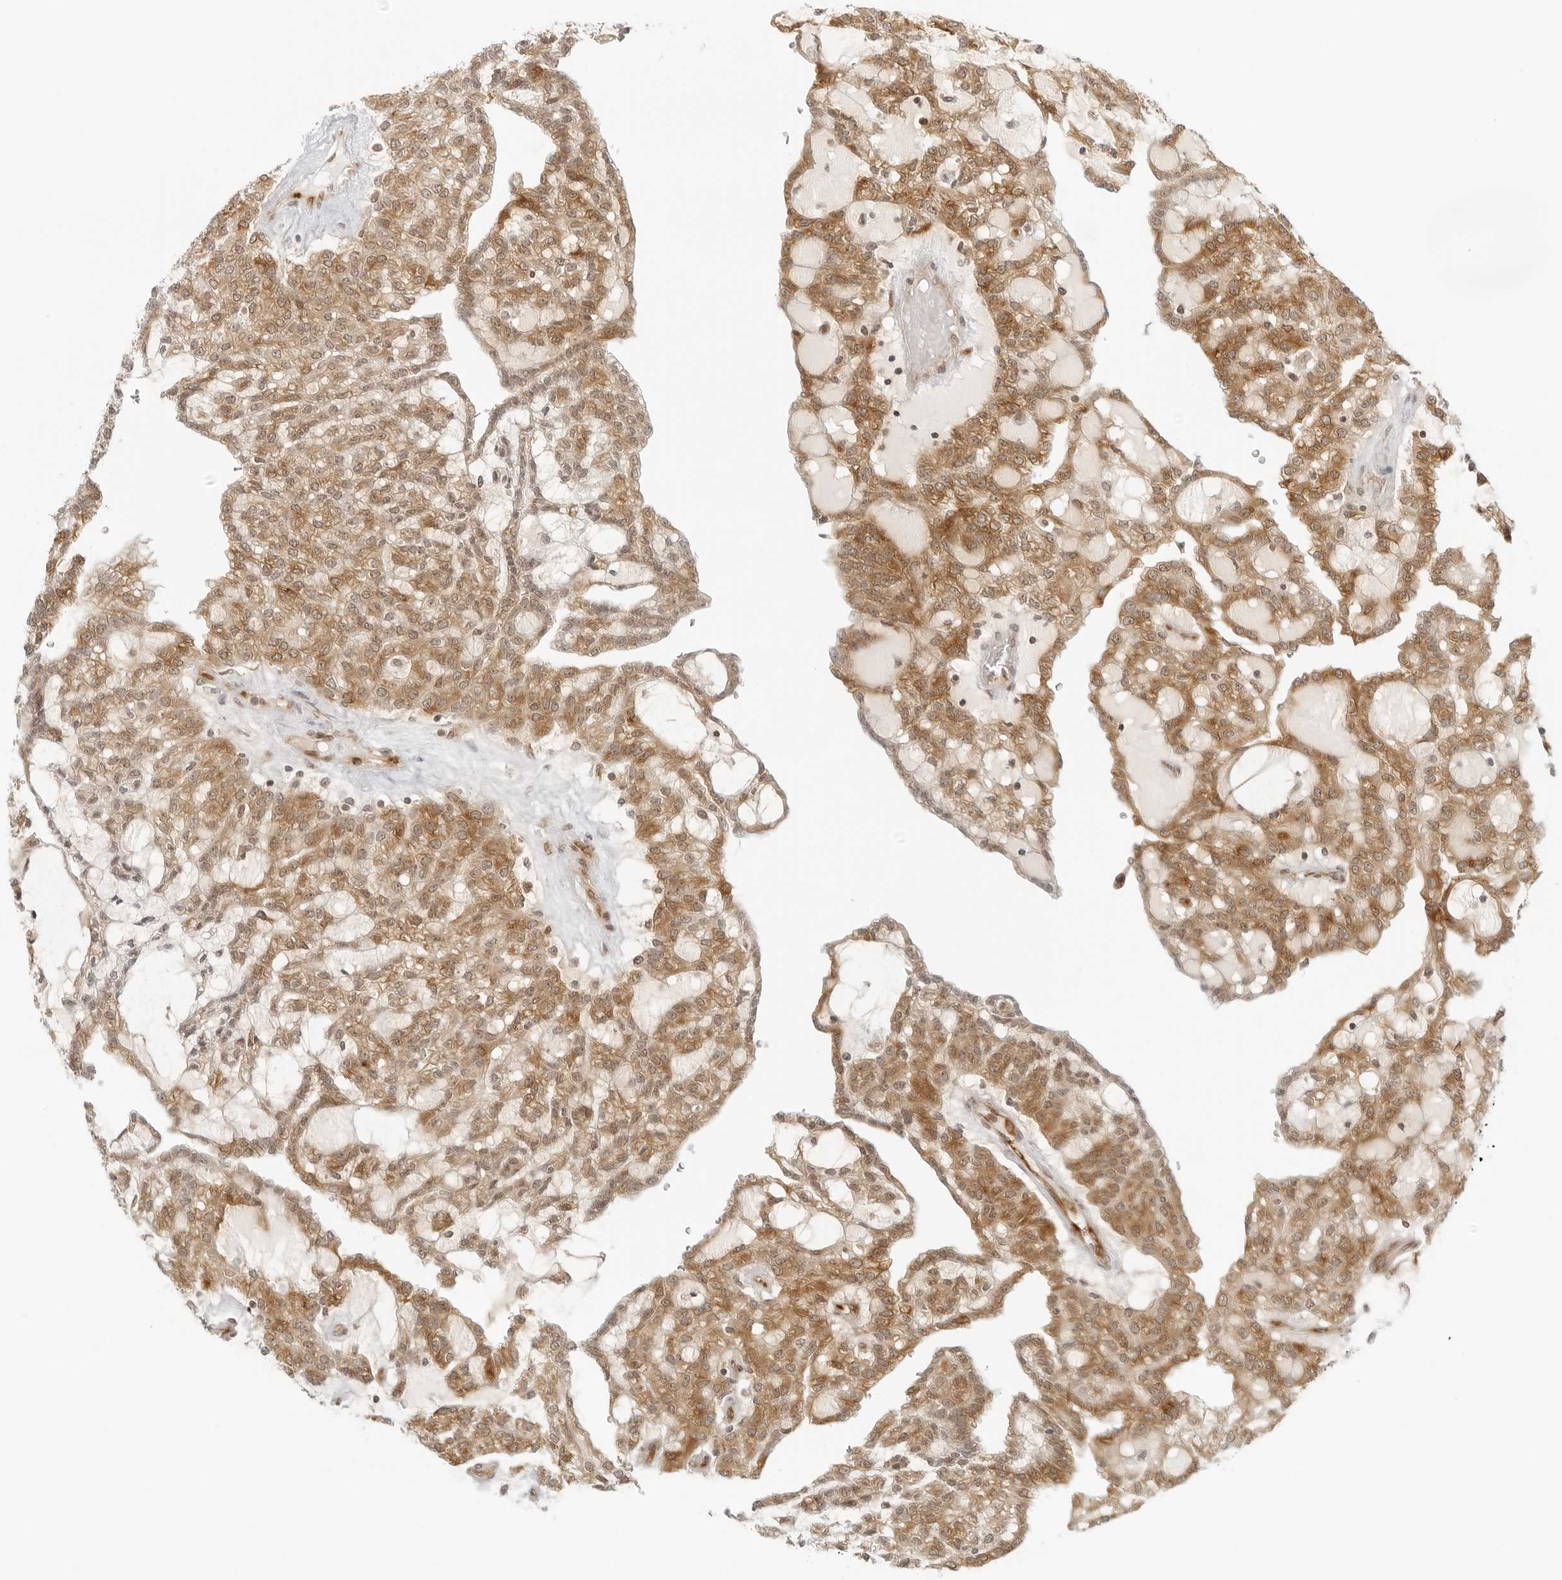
{"staining": {"intensity": "moderate", "quantity": ">75%", "location": "cytoplasmic/membranous"}, "tissue": "renal cancer", "cell_type": "Tumor cells", "image_type": "cancer", "snomed": [{"axis": "morphology", "description": "Adenocarcinoma, NOS"}, {"axis": "topography", "description": "Kidney"}], "caption": "Tumor cells reveal moderate cytoplasmic/membranous positivity in approximately >75% of cells in renal adenocarcinoma.", "gene": "EIF4G1", "patient": {"sex": "male", "age": 63}}